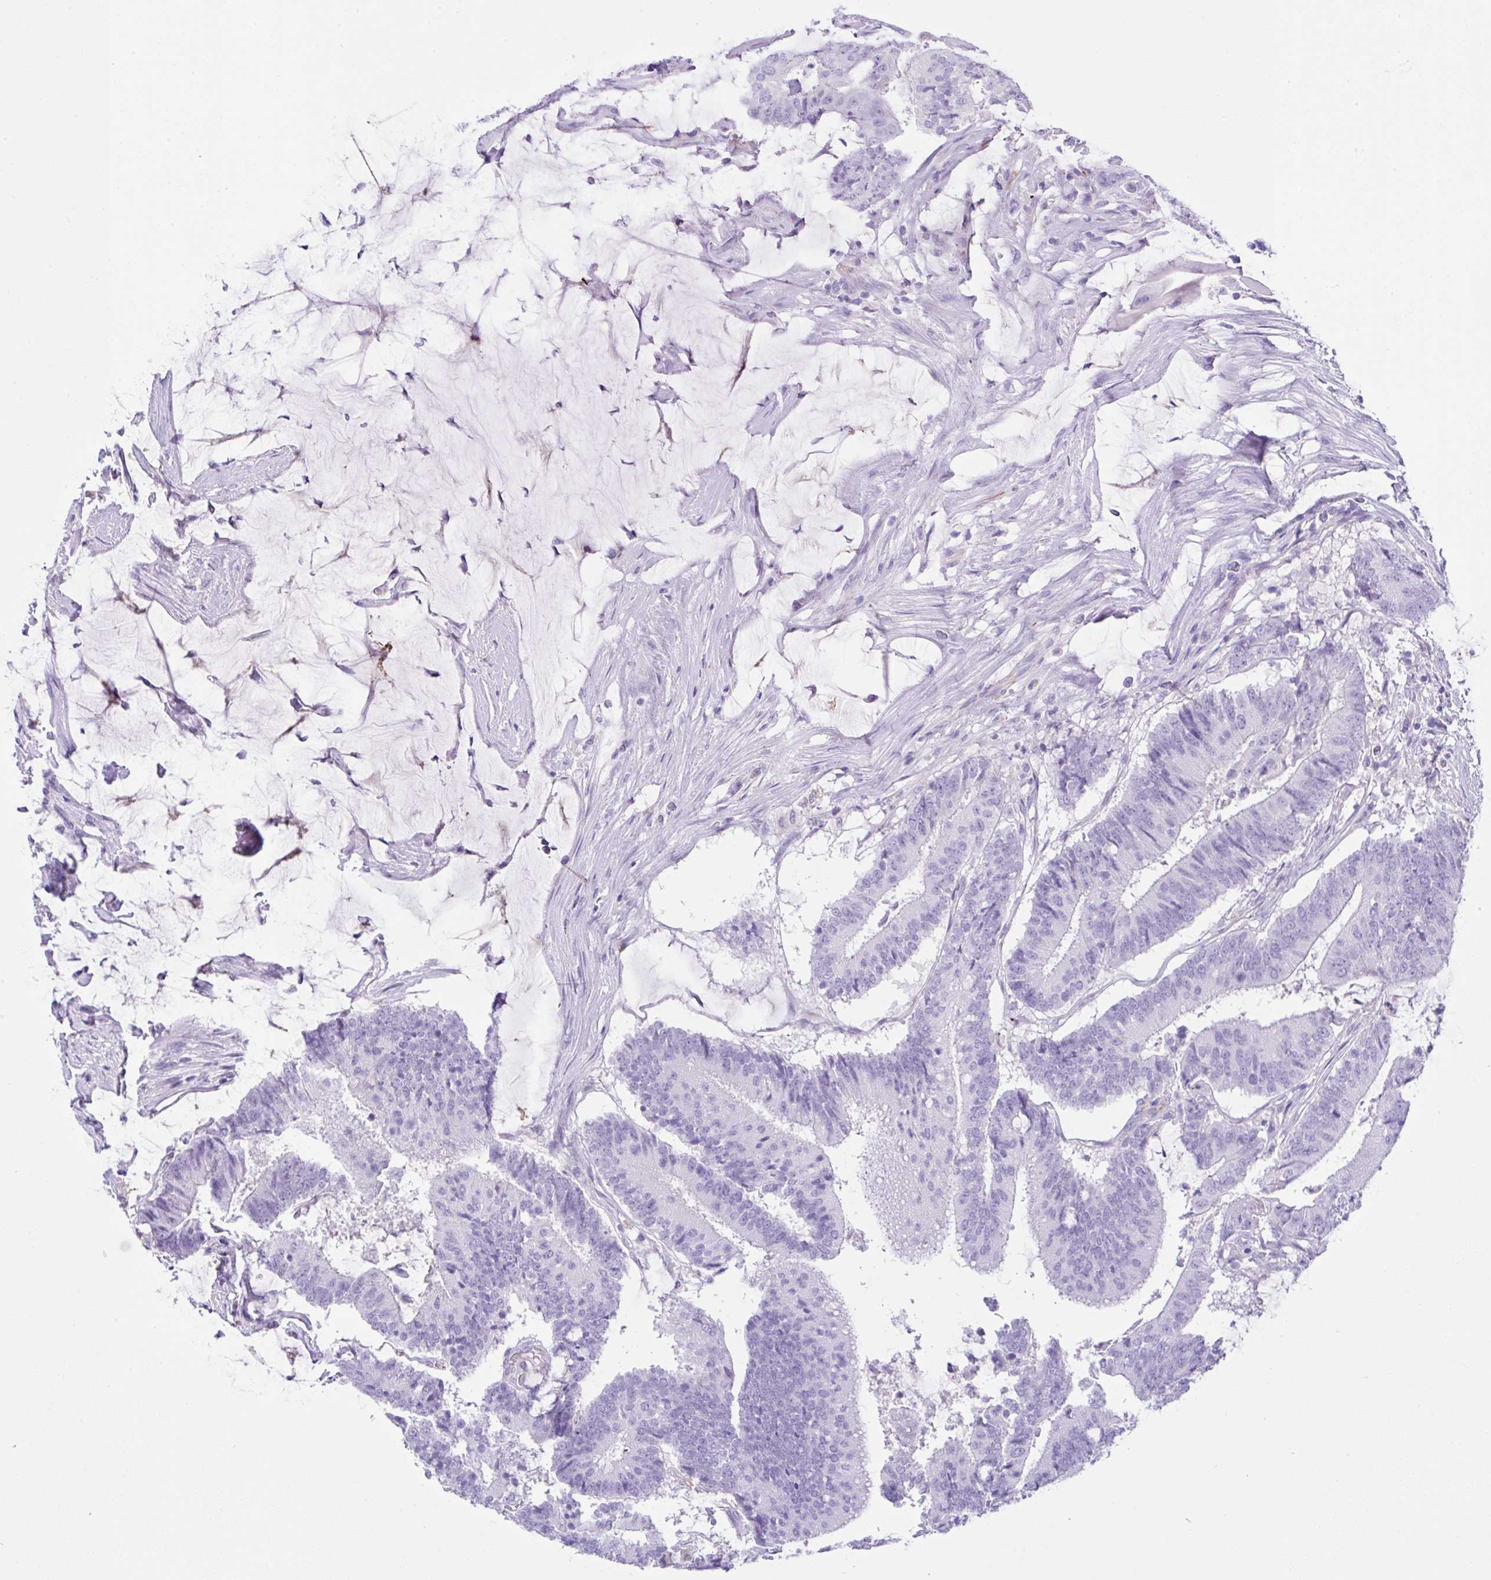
{"staining": {"intensity": "negative", "quantity": "none", "location": "none"}, "tissue": "colorectal cancer", "cell_type": "Tumor cells", "image_type": "cancer", "snomed": [{"axis": "morphology", "description": "Adenocarcinoma, NOS"}, {"axis": "topography", "description": "Colon"}], "caption": "The micrograph demonstrates no staining of tumor cells in adenocarcinoma (colorectal). (Brightfield microscopy of DAB (3,3'-diaminobenzidine) immunohistochemistry (IHC) at high magnification).", "gene": "NDUFAF8", "patient": {"sex": "female", "age": 43}}